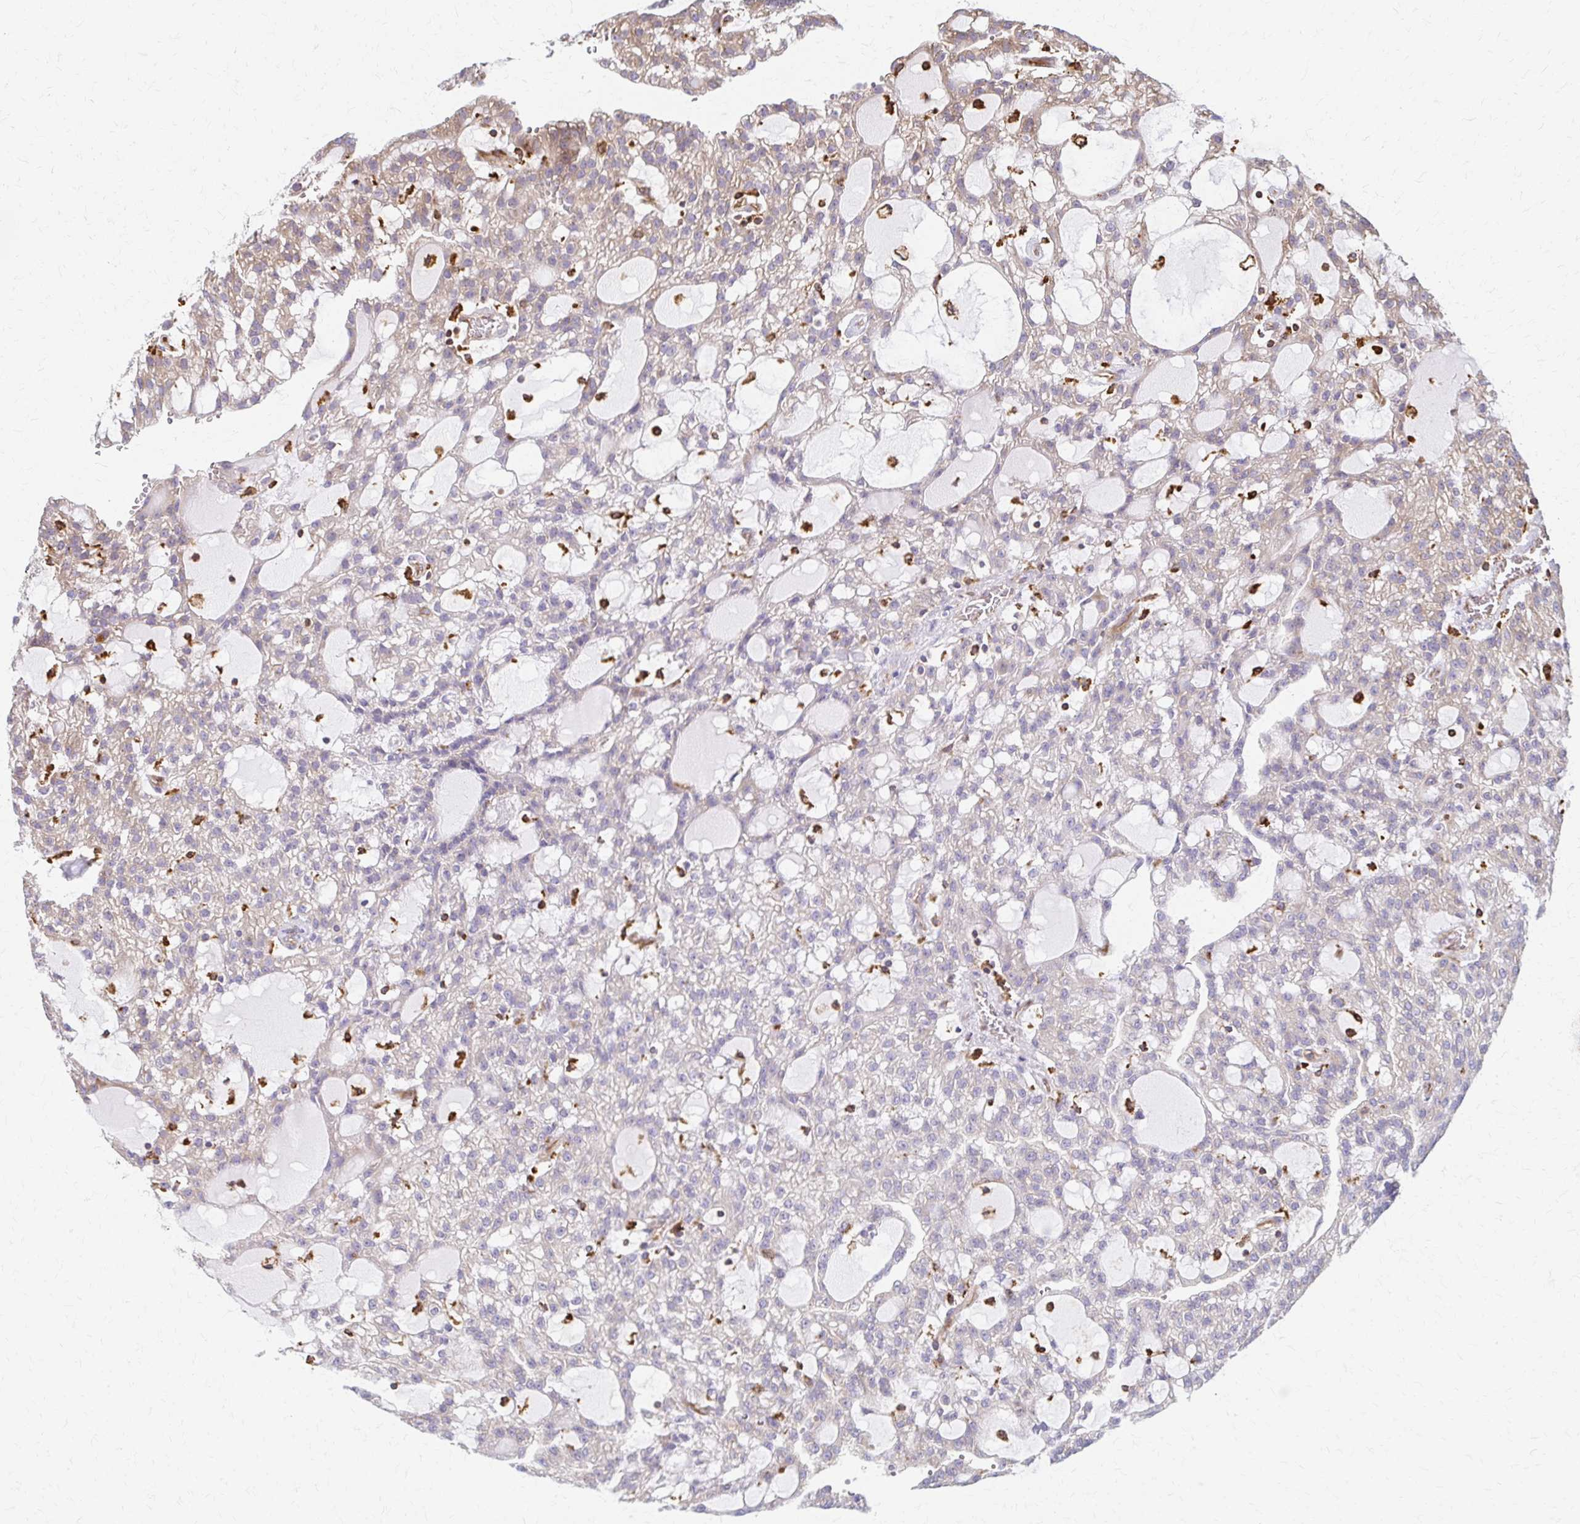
{"staining": {"intensity": "weak", "quantity": "25%-75%", "location": "cytoplasmic/membranous"}, "tissue": "renal cancer", "cell_type": "Tumor cells", "image_type": "cancer", "snomed": [{"axis": "morphology", "description": "Adenocarcinoma, NOS"}, {"axis": "topography", "description": "Kidney"}], "caption": "DAB immunohistochemical staining of human renal adenocarcinoma reveals weak cytoplasmic/membranous protein positivity in about 25%-75% of tumor cells.", "gene": "WASF2", "patient": {"sex": "male", "age": 63}}